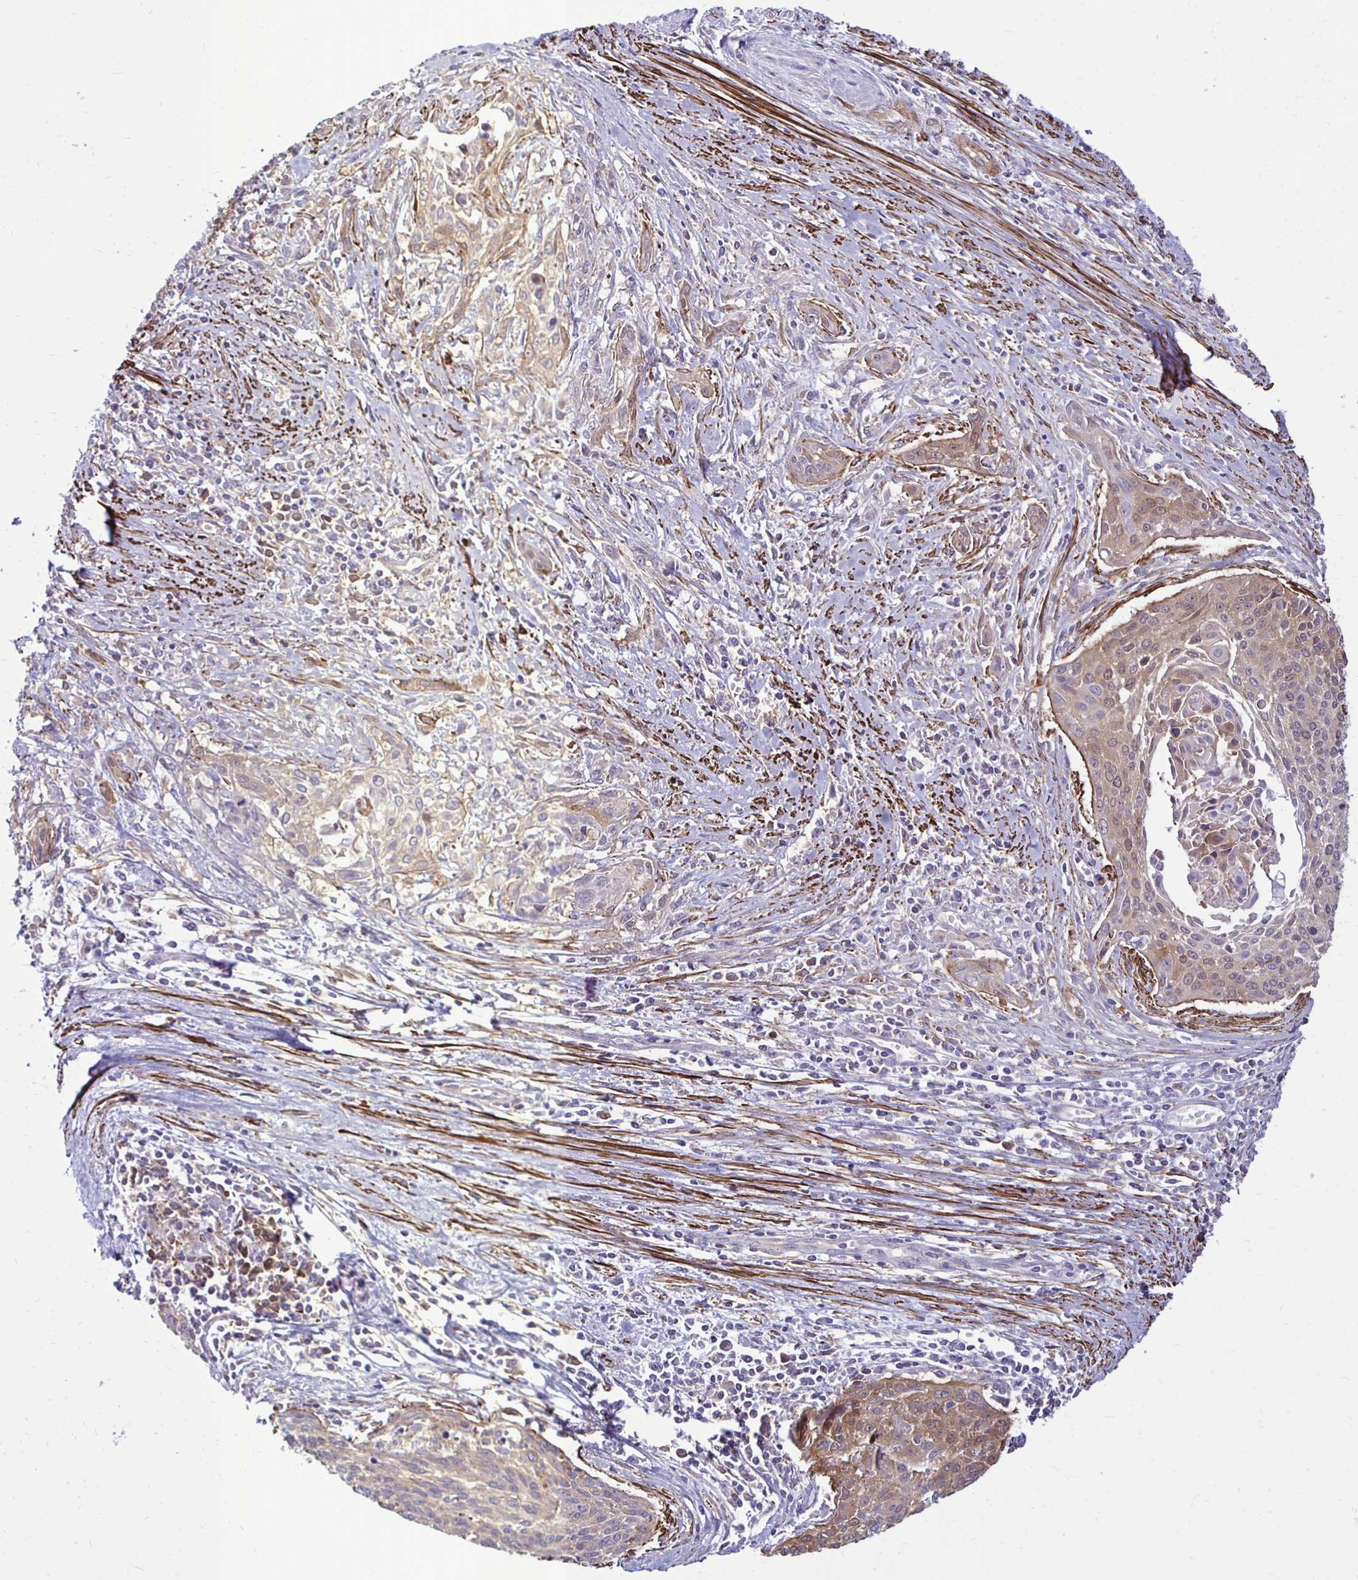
{"staining": {"intensity": "moderate", "quantity": "25%-75%", "location": "cytoplasmic/membranous"}, "tissue": "cervical cancer", "cell_type": "Tumor cells", "image_type": "cancer", "snomed": [{"axis": "morphology", "description": "Squamous cell carcinoma, NOS"}, {"axis": "topography", "description": "Cervix"}], "caption": "This is an image of IHC staining of cervical cancer (squamous cell carcinoma), which shows moderate expression in the cytoplasmic/membranous of tumor cells.", "gene": "CTPS1", "patient": {"sex": "female", "age": 55}}